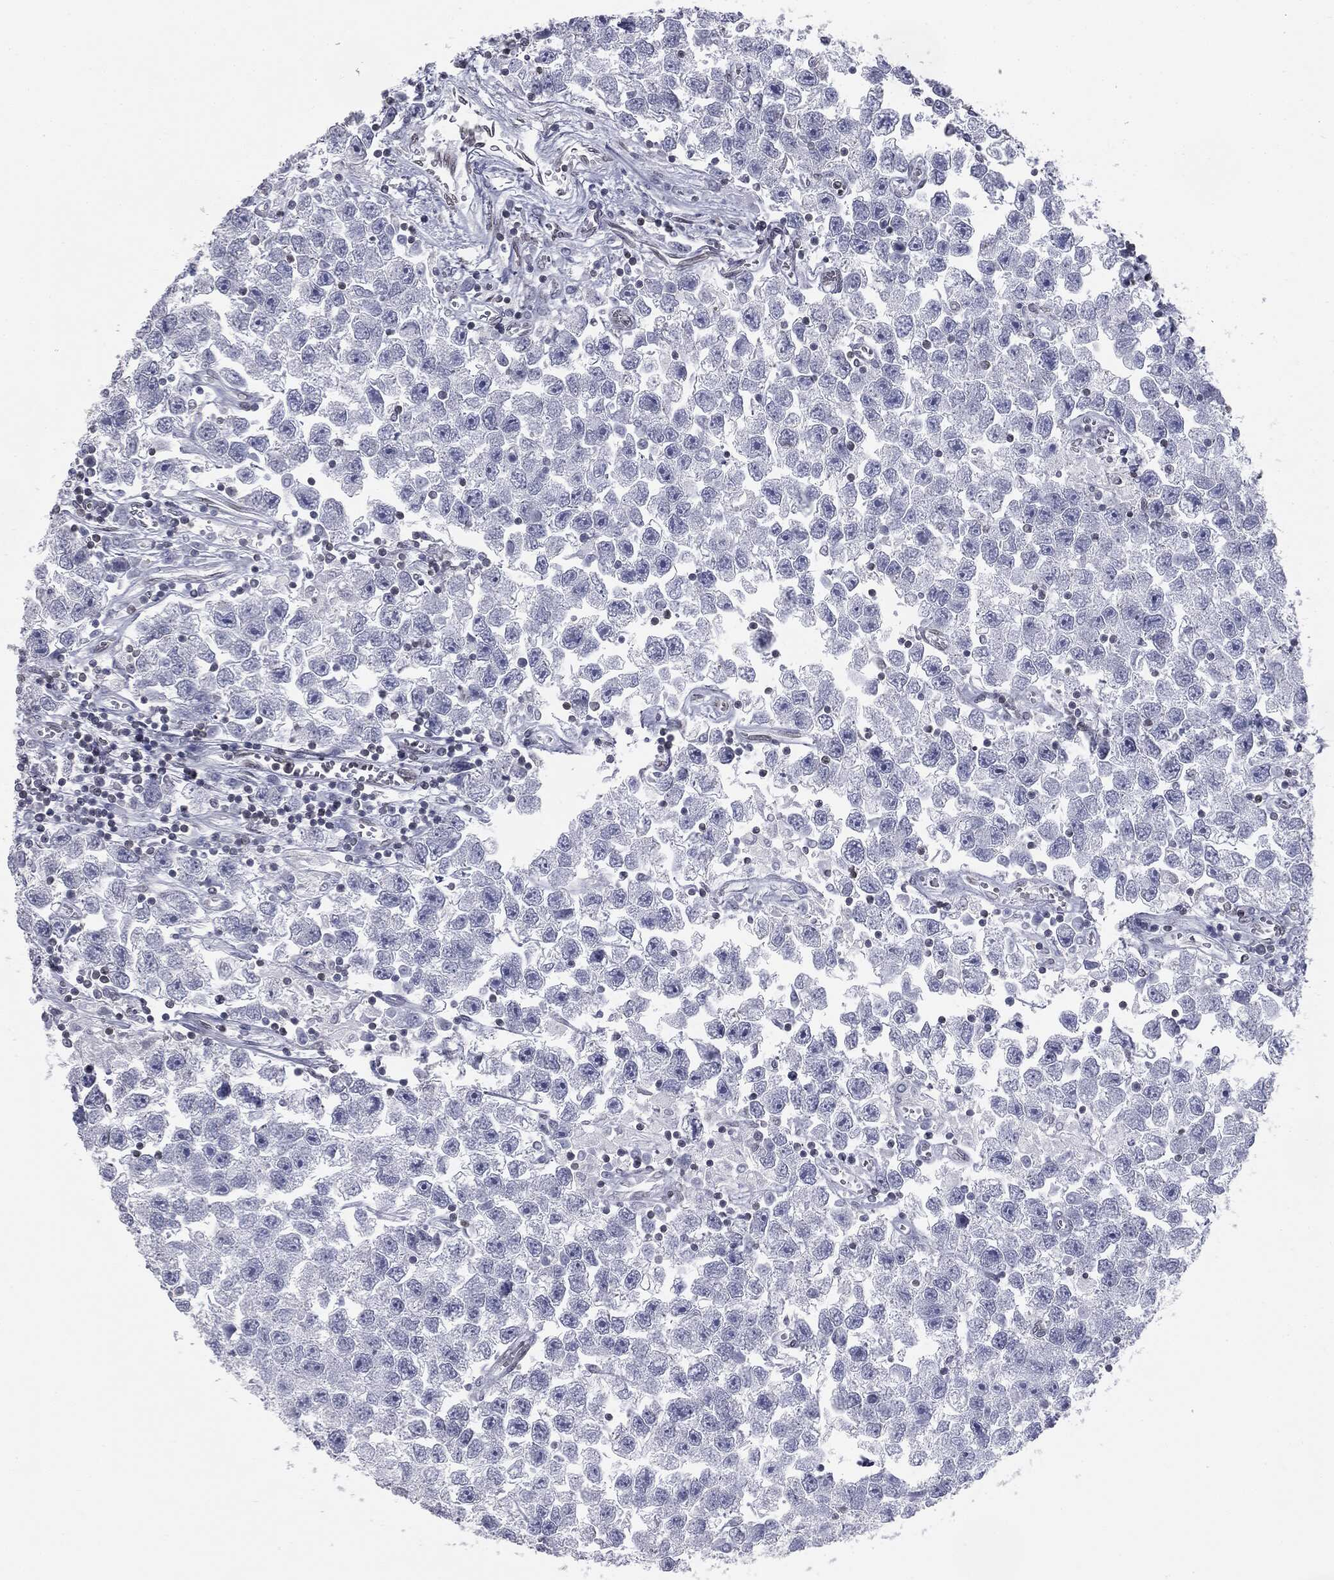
{"staining": {"intensity": "negative", "quantity": "none", "location": "none"}, "tissue": "testis cancer", "cell_type": "Tumor cells", "image_type": "cancer", "snomed": [{"axis": "morphology", "description": "Seminoma, NOS"}, {"axis": "topography", "description": "Testis"}], "caption": "IHC micrograph of neoplastic tissue: testis cancer stained with DAB (3,3'-diaminobenzidine) shows no significant protein staining in tumor cells.", "gene": "ALDOB", "patient": {"sex": "male", "age": 26}}